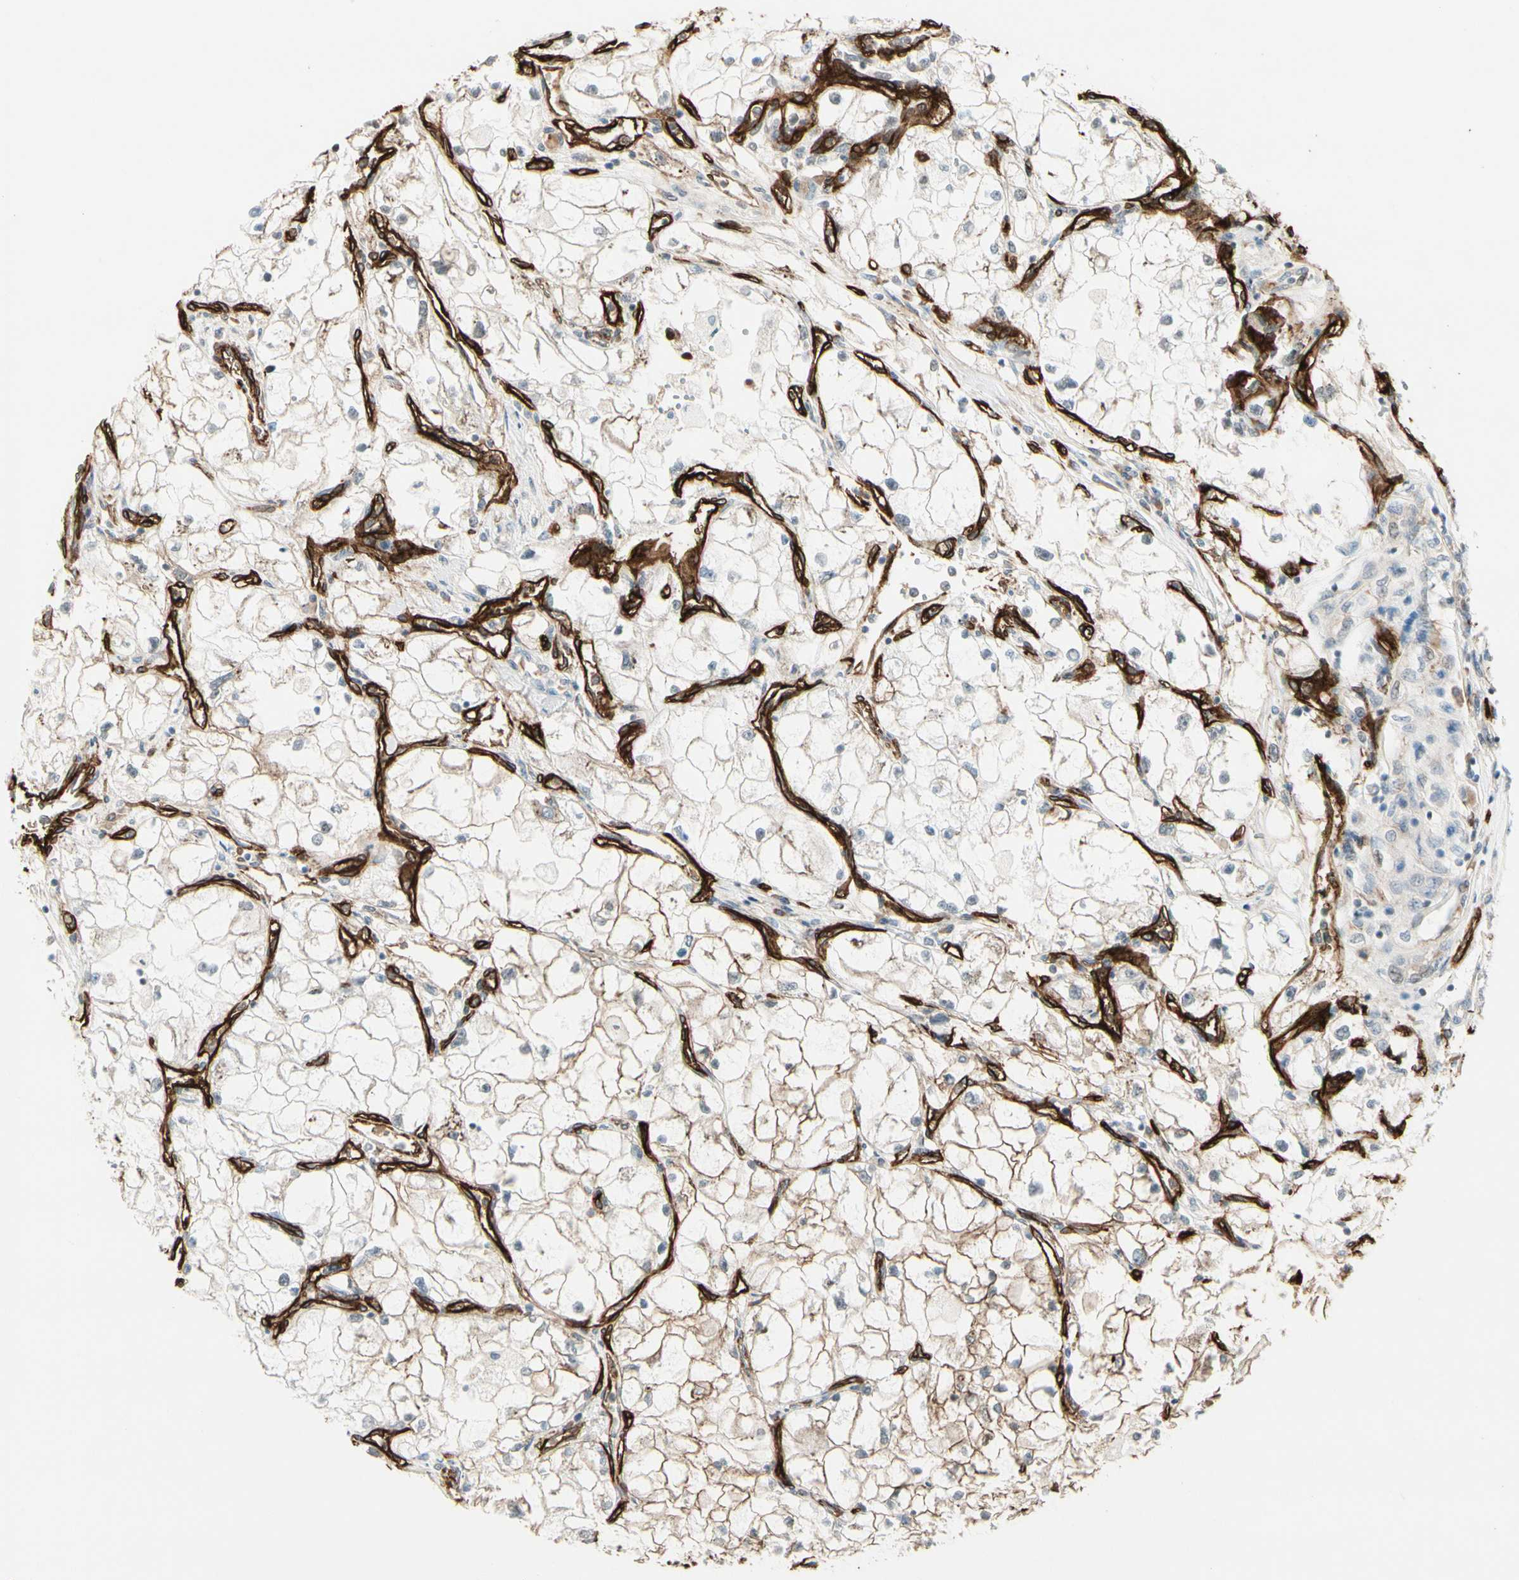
{"staining": {"intensity": "negative", "quantity": "none", "location": "none"}, "tissue": "renal cancer", "cell_type": "Tumor cells", "image_type": "cancer", "snomed": [{"axis": "morphology", "description": "Adenocarcinoma, NOS"}, {"axis": "topography", "description": "Kidney"}], "caption": "Immunohistochemical staining of human renal cancer (adenocarcinoma) exhibits no significant expression in tumor cells.", "gene": "MCAM", "patient": {"sex": "female", "age": 70}}